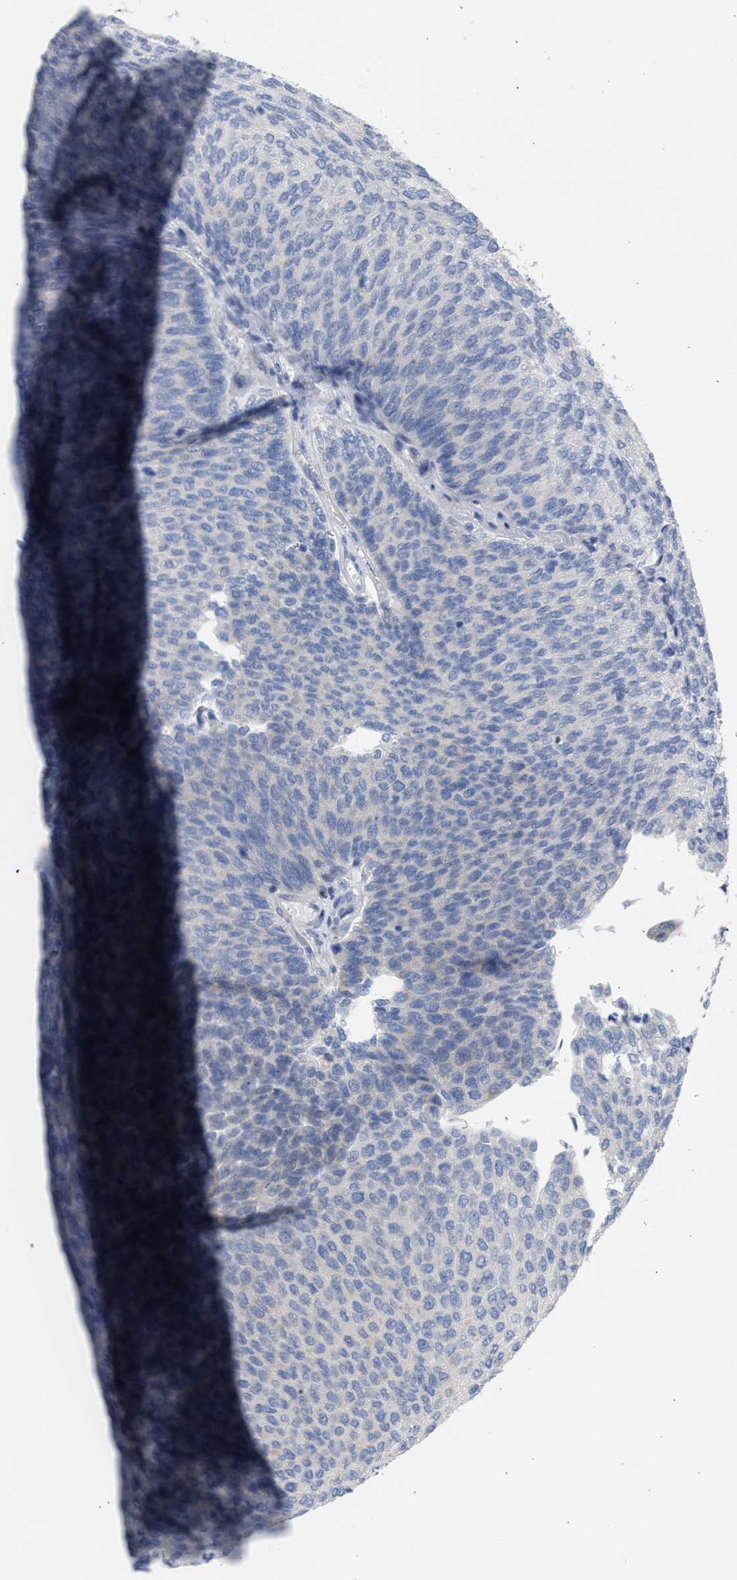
{"staining": {"intensity": "negative", "quantity": "none", "location": "none"}, "tissue": "urothelial cancer", "cell_type": "Tumor cells", "image_type": "cancer", "snomed": [{"axis": "morphology", "description": "Urothelial carcinoma, Low grade"}, {"axis": "topography", "description": "Urinary bladder"}], "caption": "A photomicrograph of low-grade urothelial carcinoma stained for a protein exhibits no brown staining in tumor cells.", "gene": "RNF135", "patient": {"sex": "female", "age": 79}}